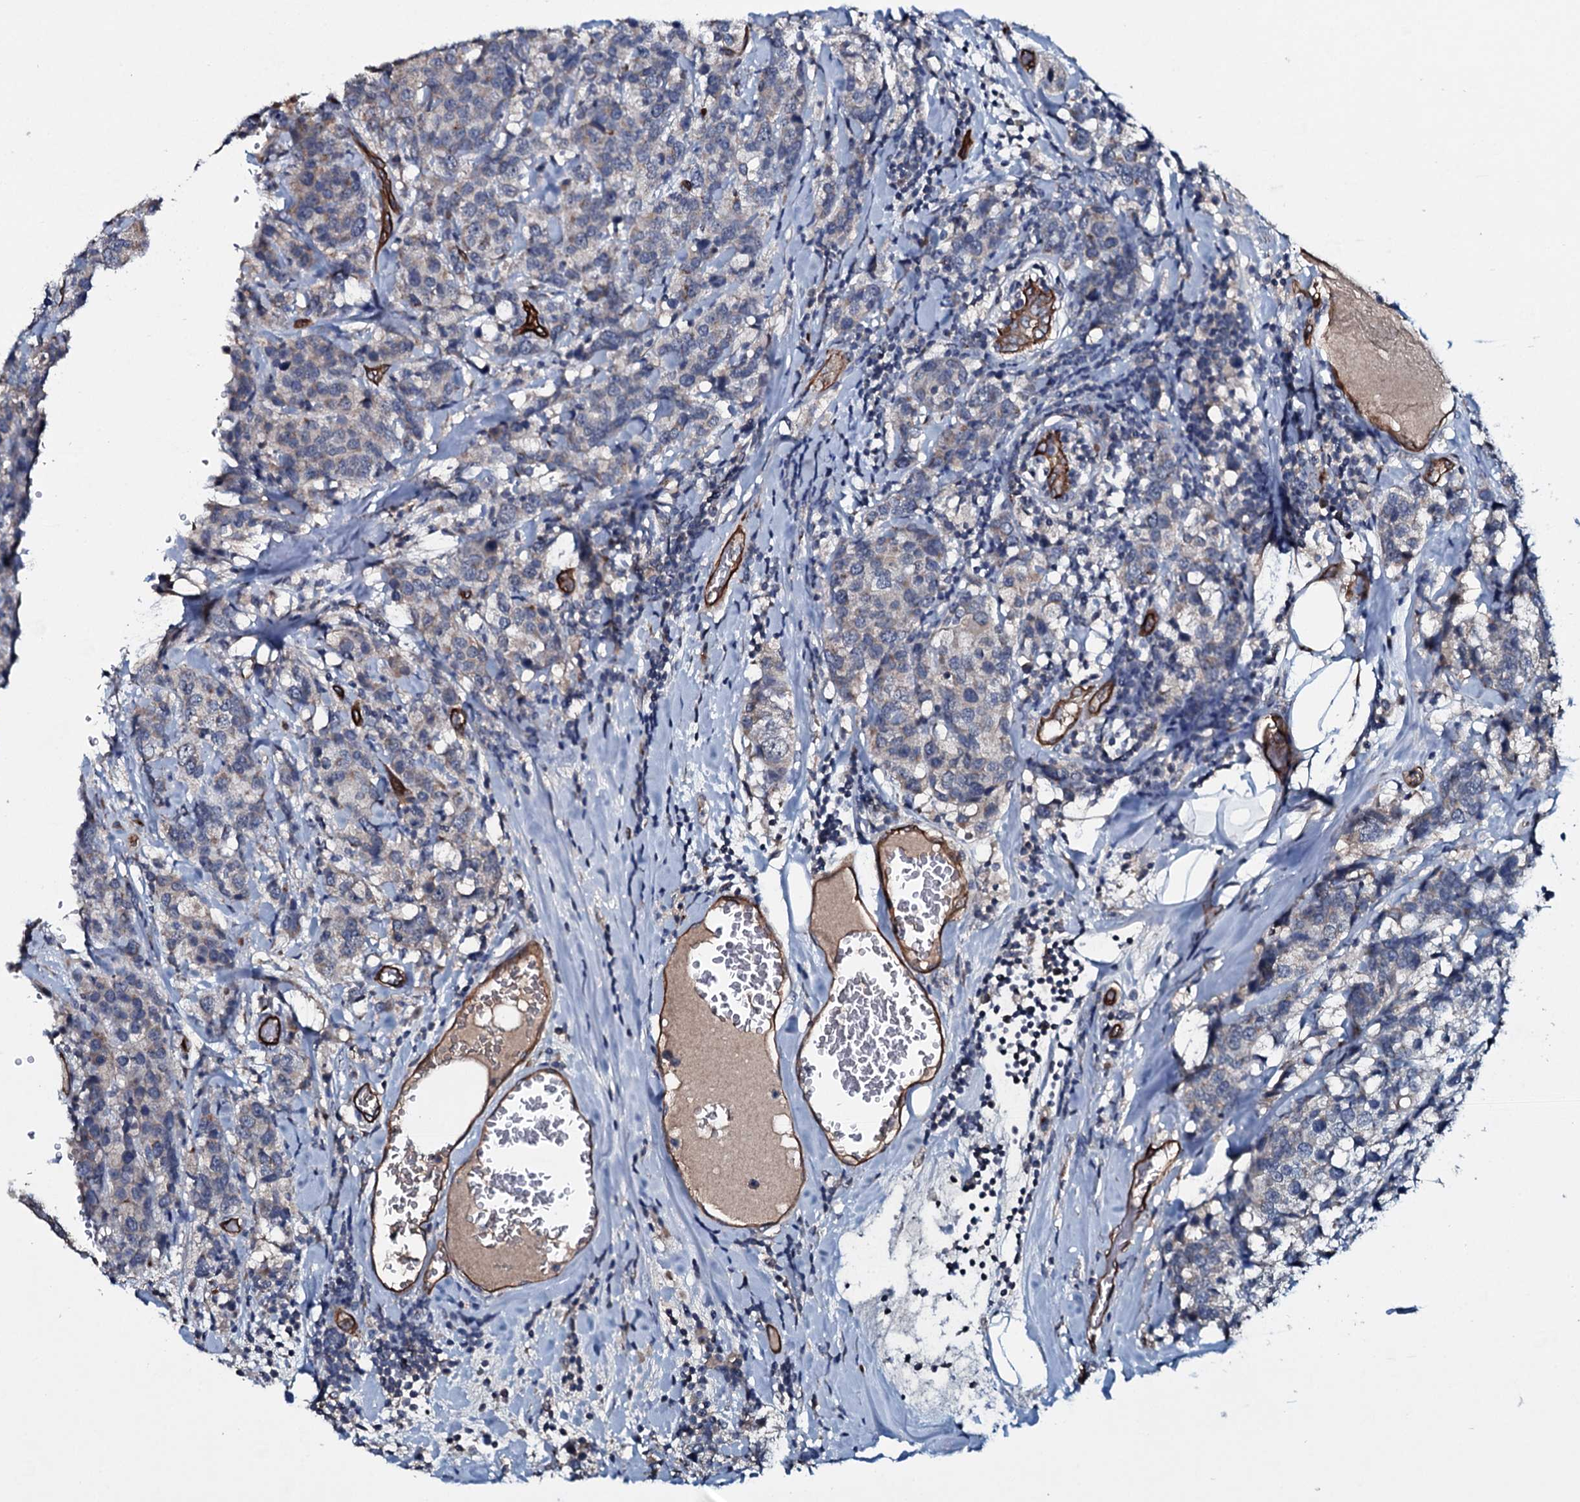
{"staining": {"intensity": "weak", "quantity": "<25%", "location": "cytoplasmic/membranous"}, "tissue": "breast cancer", "cell_type": "Tumor cells", "image_type": "cancer", "snomed": [{"axis": "morphology", "description": "Lobular carcinoma"}, {"axis": "topography", "description": "Breast"}], "caption": "The micrograph displays no significant positivity in tumor cells of breast lobular carcinoma.", "gene": "CLEC14A", "patient": {"sex": "female", "age": 59}}